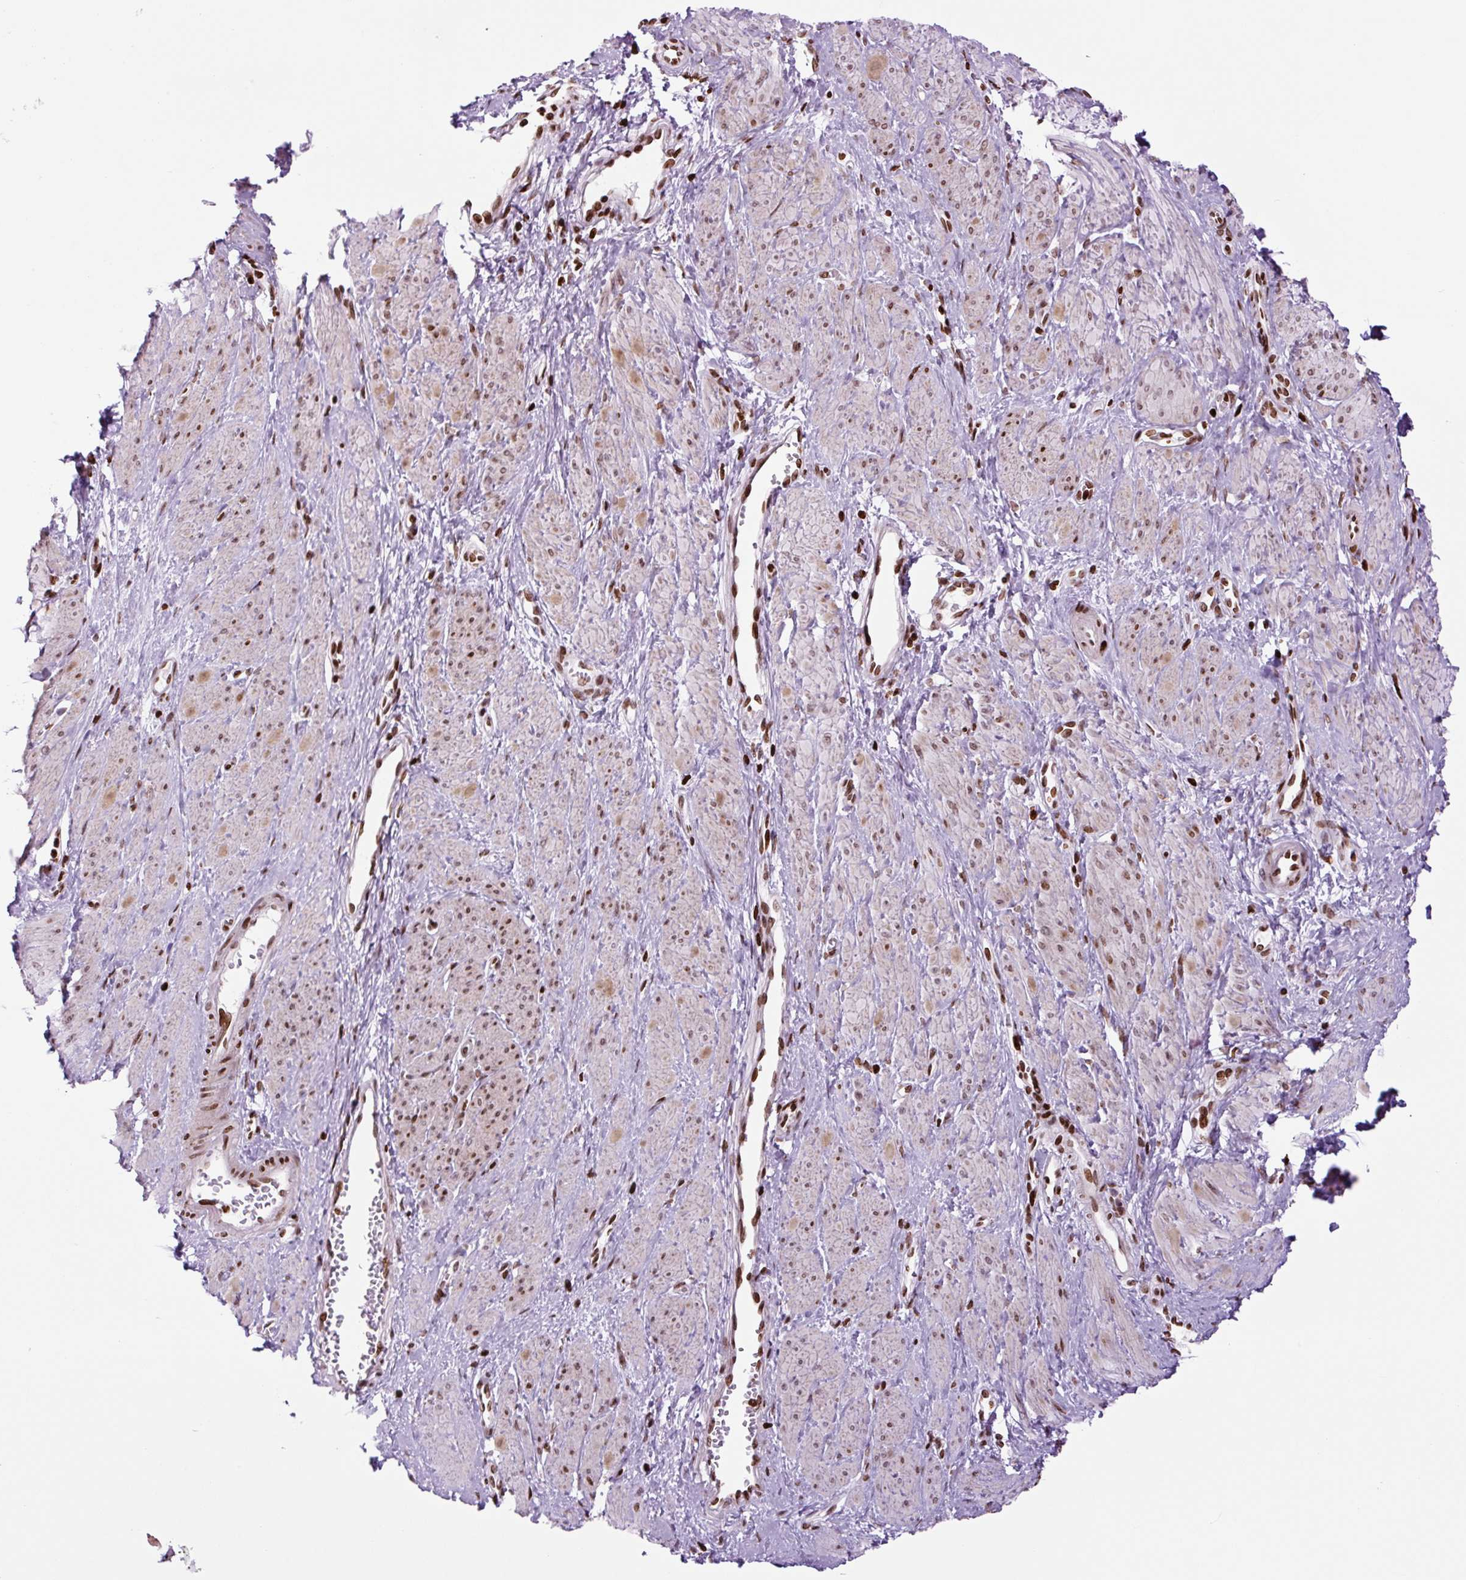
{"staining": {"intensity": "weak", "quantity": ">75%", "location": "nuclear"}, "tissue": "smooth muscle", "cell_type": "Smooth muscle cells", "image_type": "normal", "snomed": [{"axis": "morphology", "description": "Normal tissue, NOS"}, {"axis": "topography", "description": "Smooth muscle"}, {"axis": "topography", "description": "Uterus"}], "caption": "Protein analysis of unremarkable smooth muscle exhibits weak nuclear staining in about >75% of smooth muscle cells.", "gene": "H1", "patient": {"sex": "female", "age": 39}}